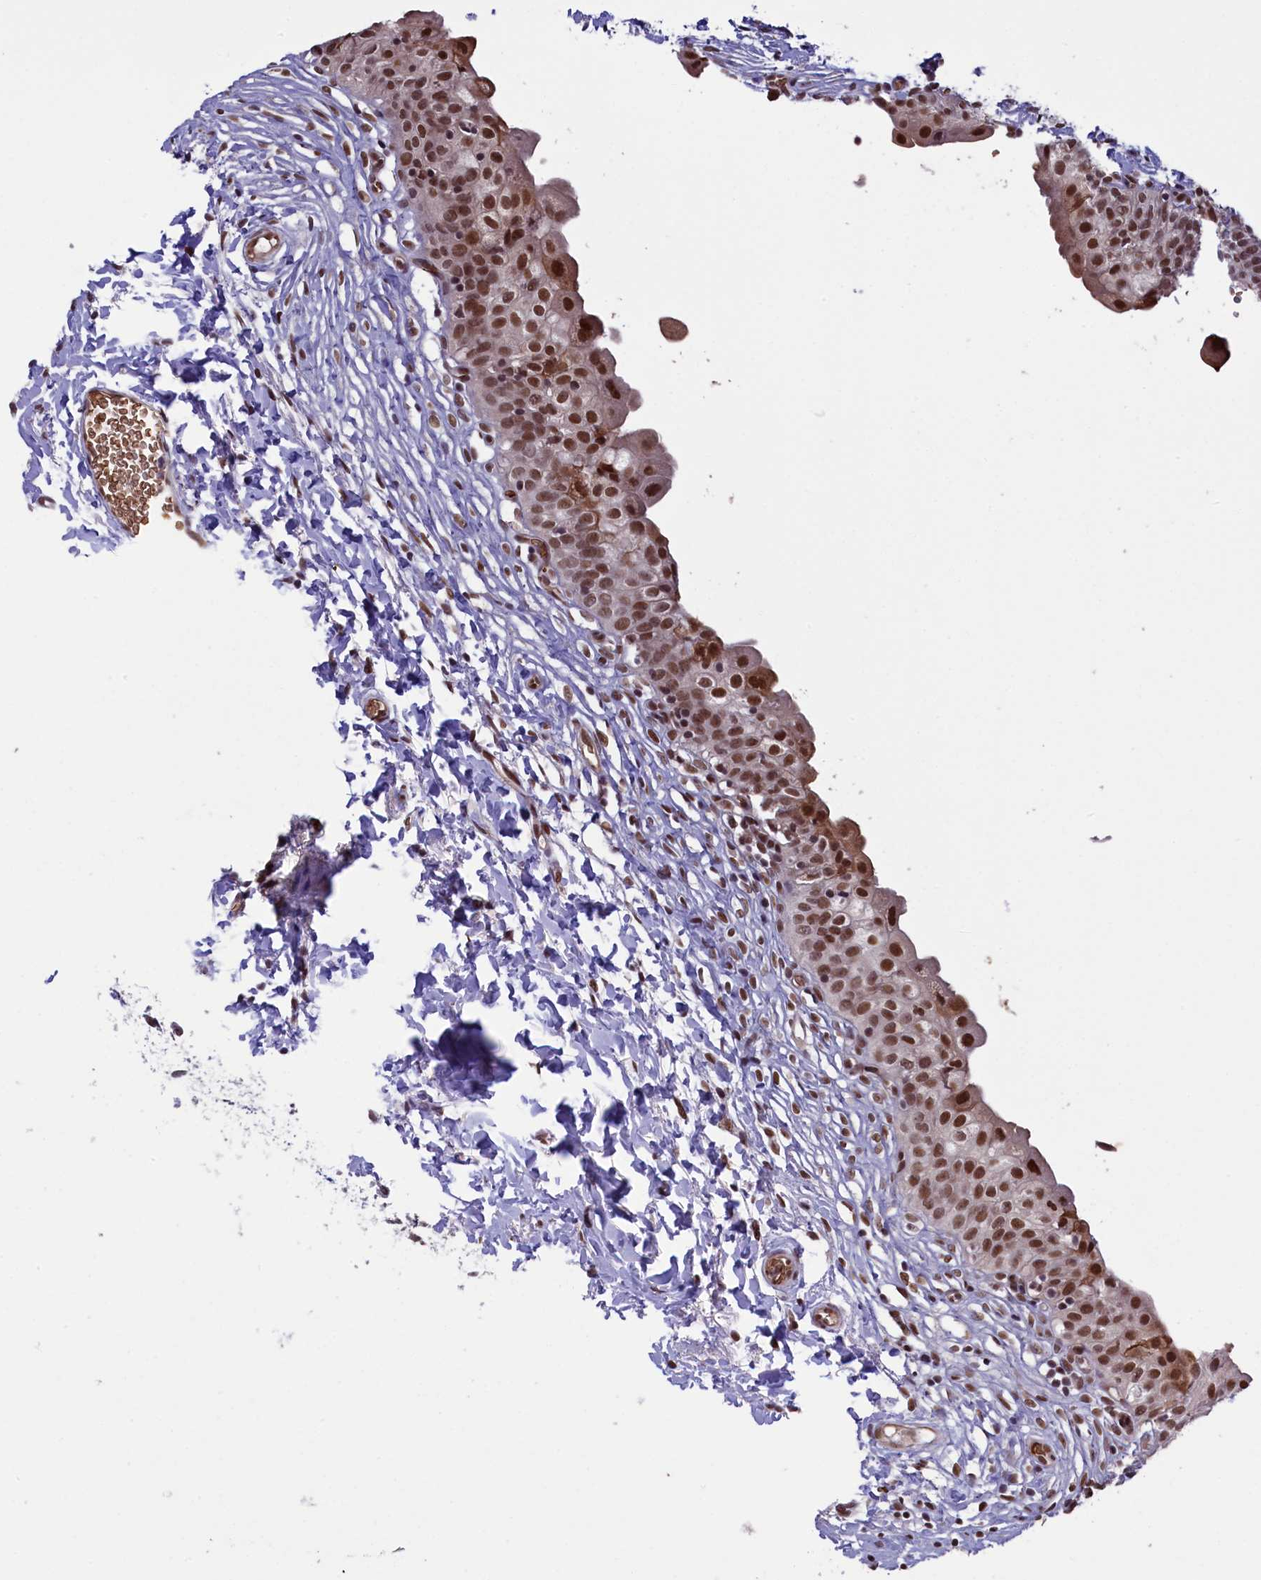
{"staining": {"intensity": "strong", "quantity": ">75%", "location": "nuclear"}, "tissue": "urinary bladder", "cell_type": "Urothelial cells", "image_type": "normal", "snomed": [{"axis": "morphology", "description": "Normal tissue, NOS"}, {"axis": "topography", "description": "Urinary bladder"}], "caption": "Immunohistochemistry (DAB) staining of normal urinary bladder shows strong nuclear protein staining in approximately >75% of urothelial cells. (brown staining indicates protein expression, while blue staining denotes nuclei).", "gene": "MPHOSPH8", "patient": {"sex": "male", "age": 55}}